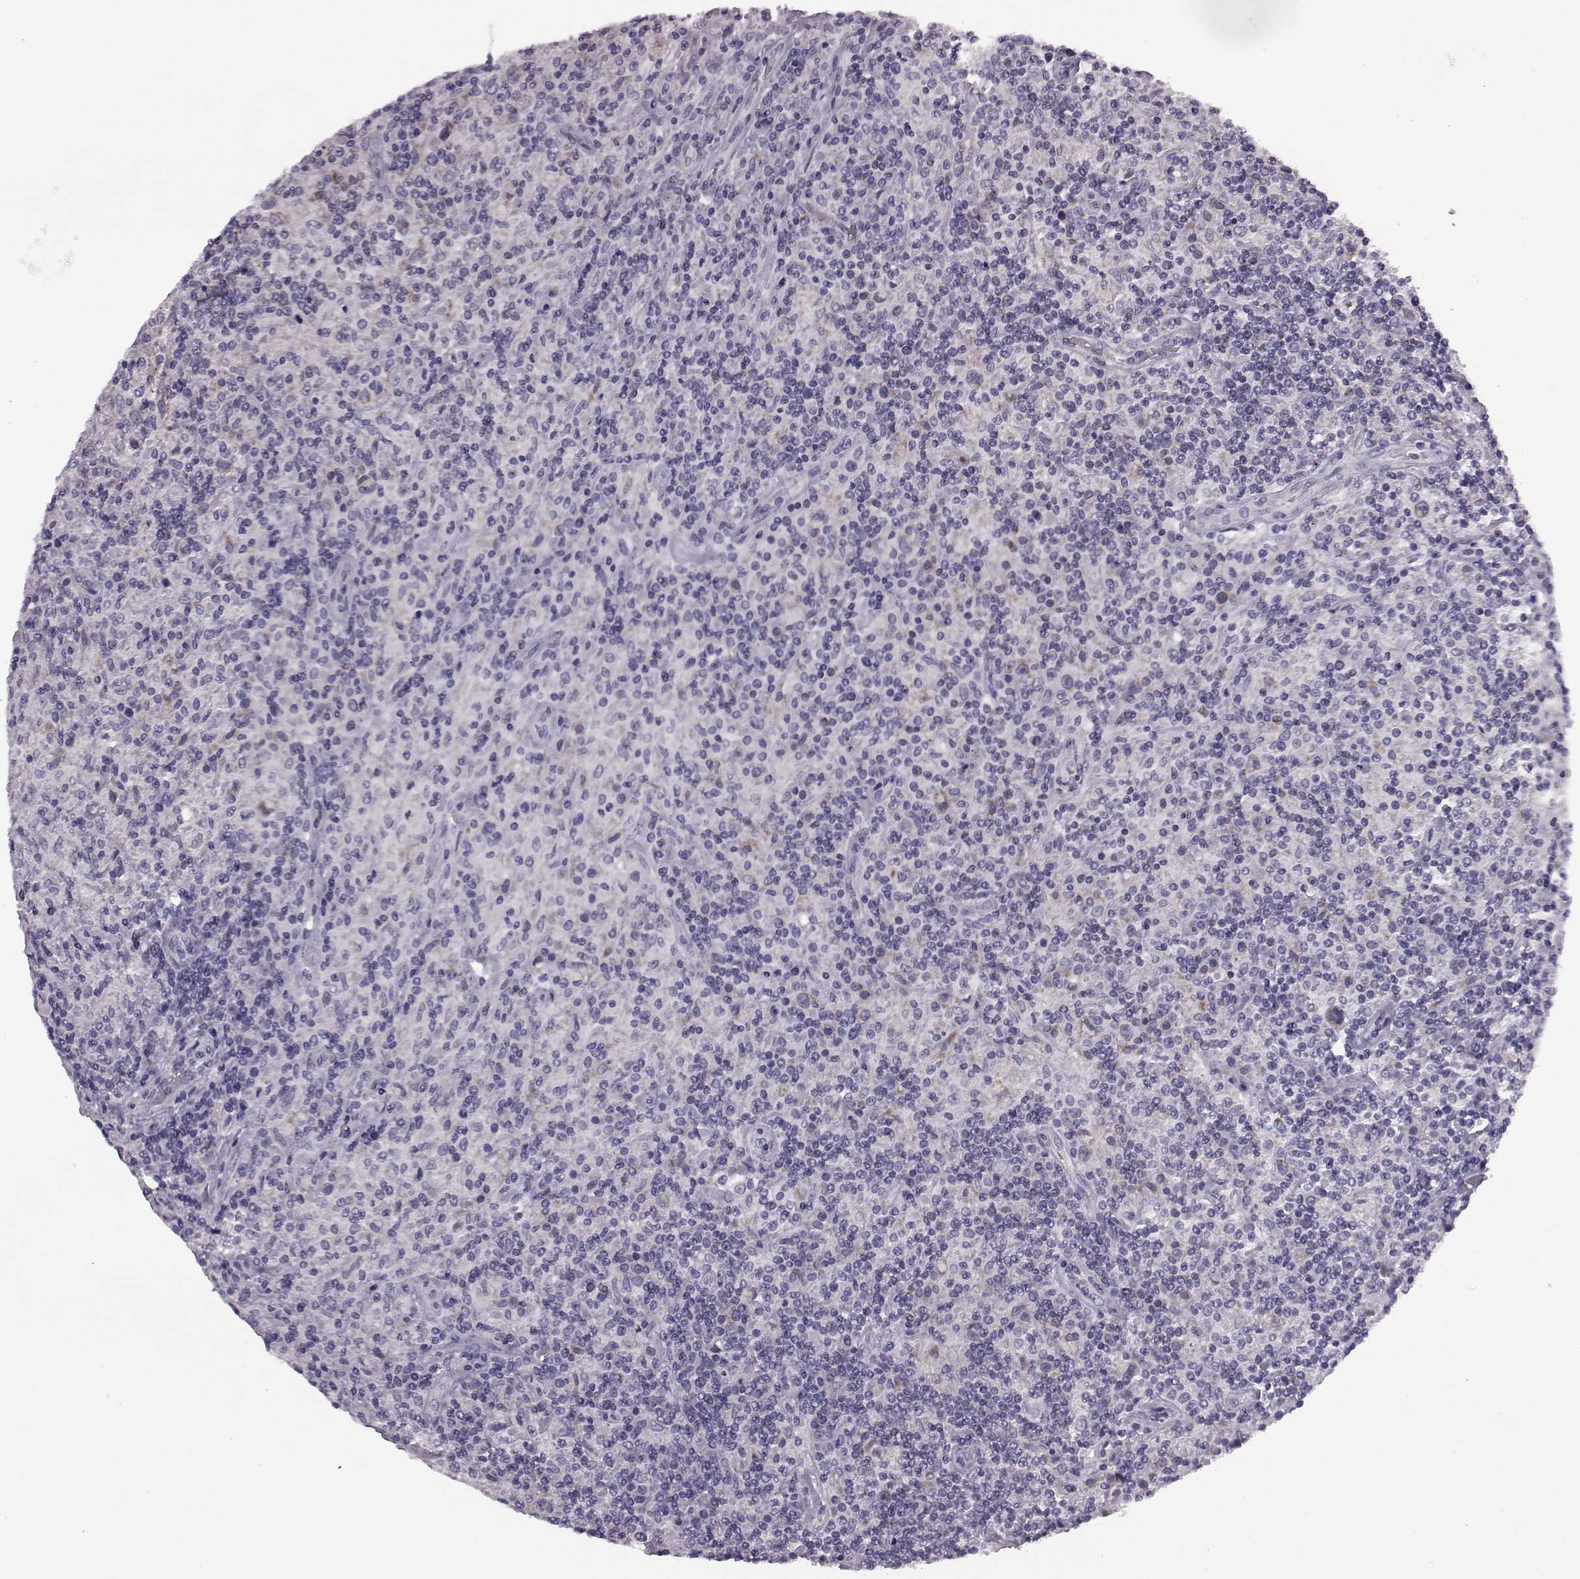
{"staining": {"intensity": "negative", "quantity": "none", "location": "none"}, "tissue": "lymphoma", "cell_type": "Tumor cells", "image_type": "cancer", "snomed": [{"axis": "morphology", "description": "Hodgkin's disease, NOS"}, {"axis": "topography", "description": "Lymph node"}], "caption": "Immunohistochemistry (IHC) photomicrograph of human Hodgkin's disease stained for a protein (brown), which exhibits no staining in tumor cells. (DAB (3,3'-diaminobenzidine) immunohistochemistry with hematoxylin counter stain).", "gene": "RIMS2", "patient": {"sex": "male", "age": 70}}